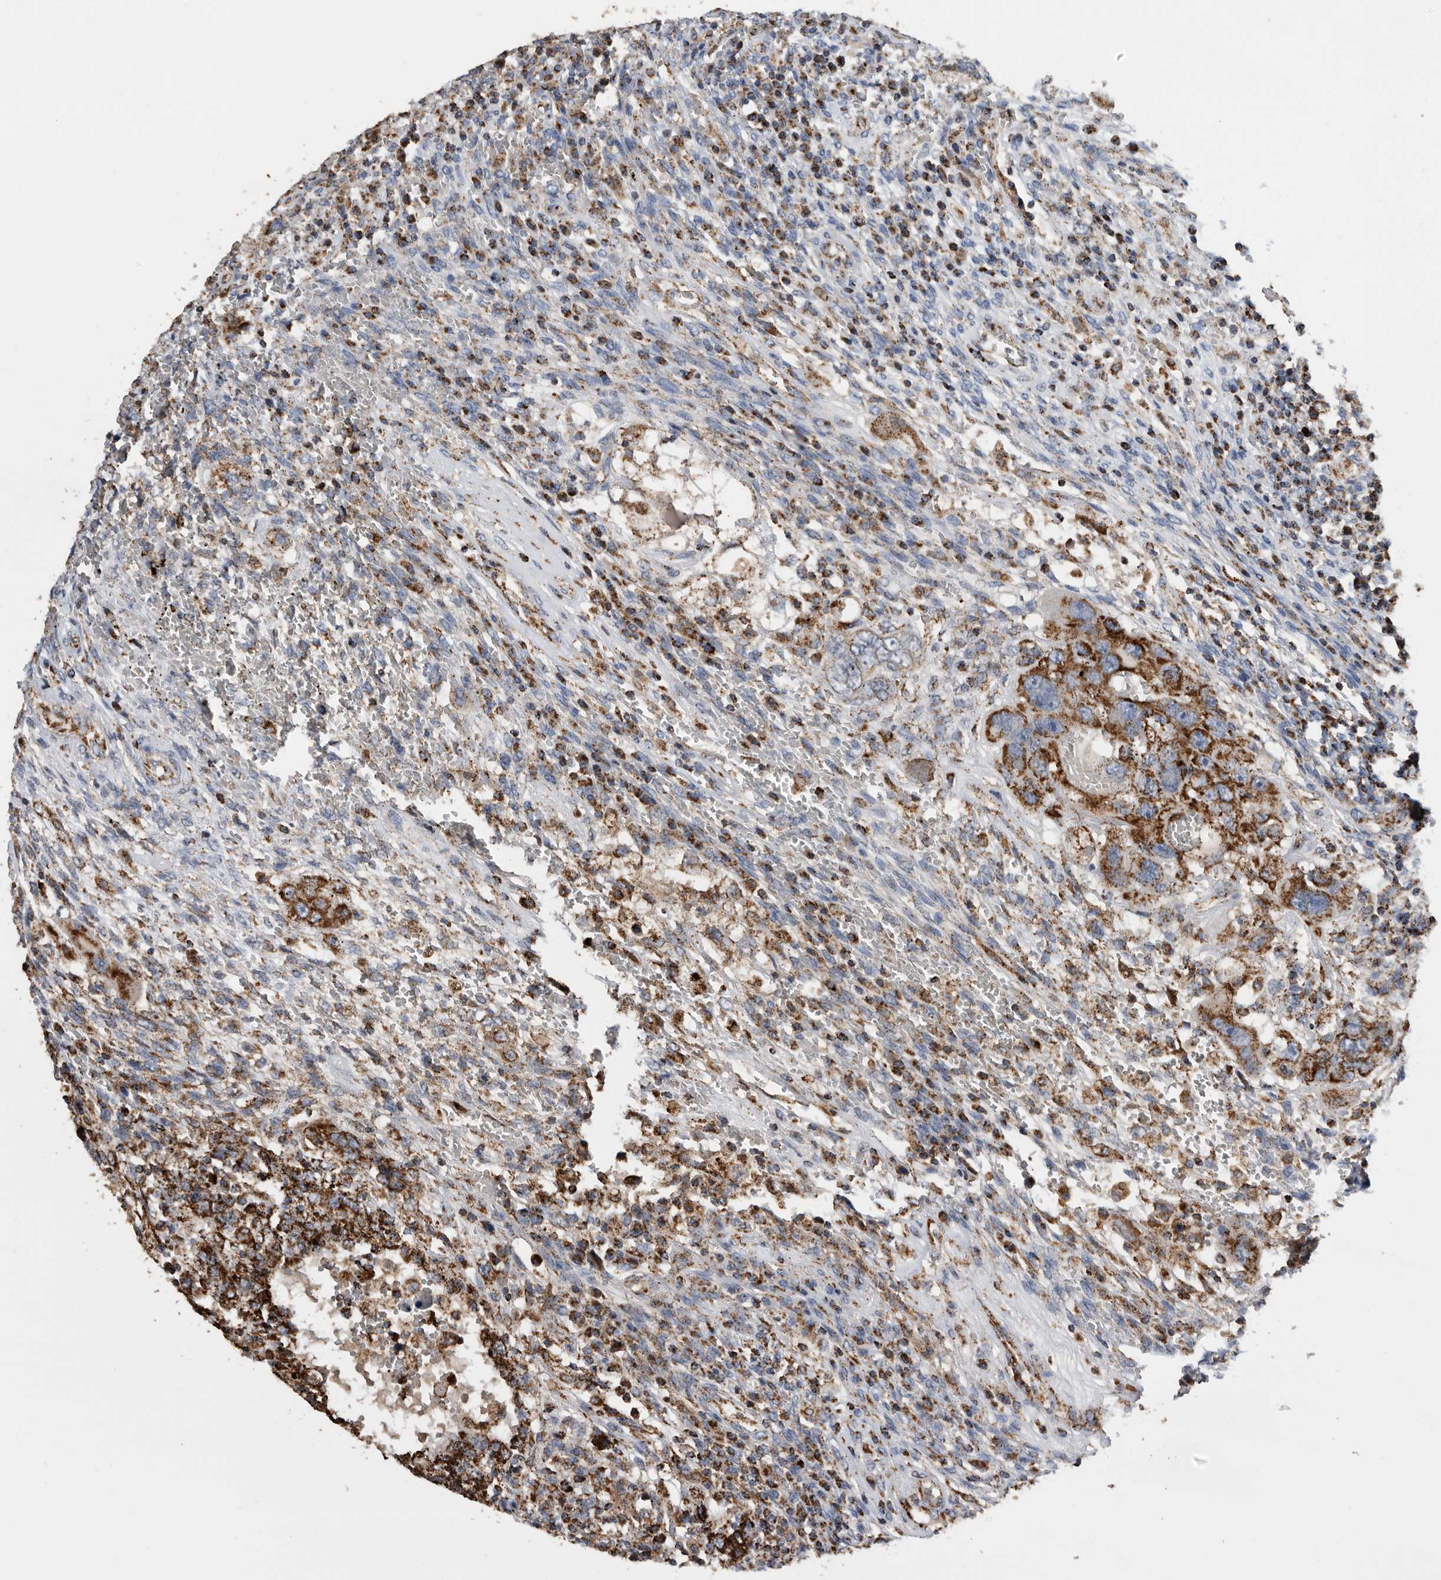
{"staining": {"intensity": "strong", "quantity": ">75%", "location": "cytoplasmic/membranous"}, "tissue": "testis cancer", "cell_type": "Tumor cells", "image_type": "cancer", "snomed": [{"axis": "morphology", "description": "Carcinoma, Embryonal, NOS"}, {"axis": "topography", "description": "Testis"}], "caption": "Immunohistochemistry (IHC) (DAB) staining of testis cancer (embryonal carcinoma) exhibits strong cytoplasmic/membranous protein expression in approximately >75% of tumor cells.", "gene": "WFDC1", "patient": {"sex": "male", "age": 26}}